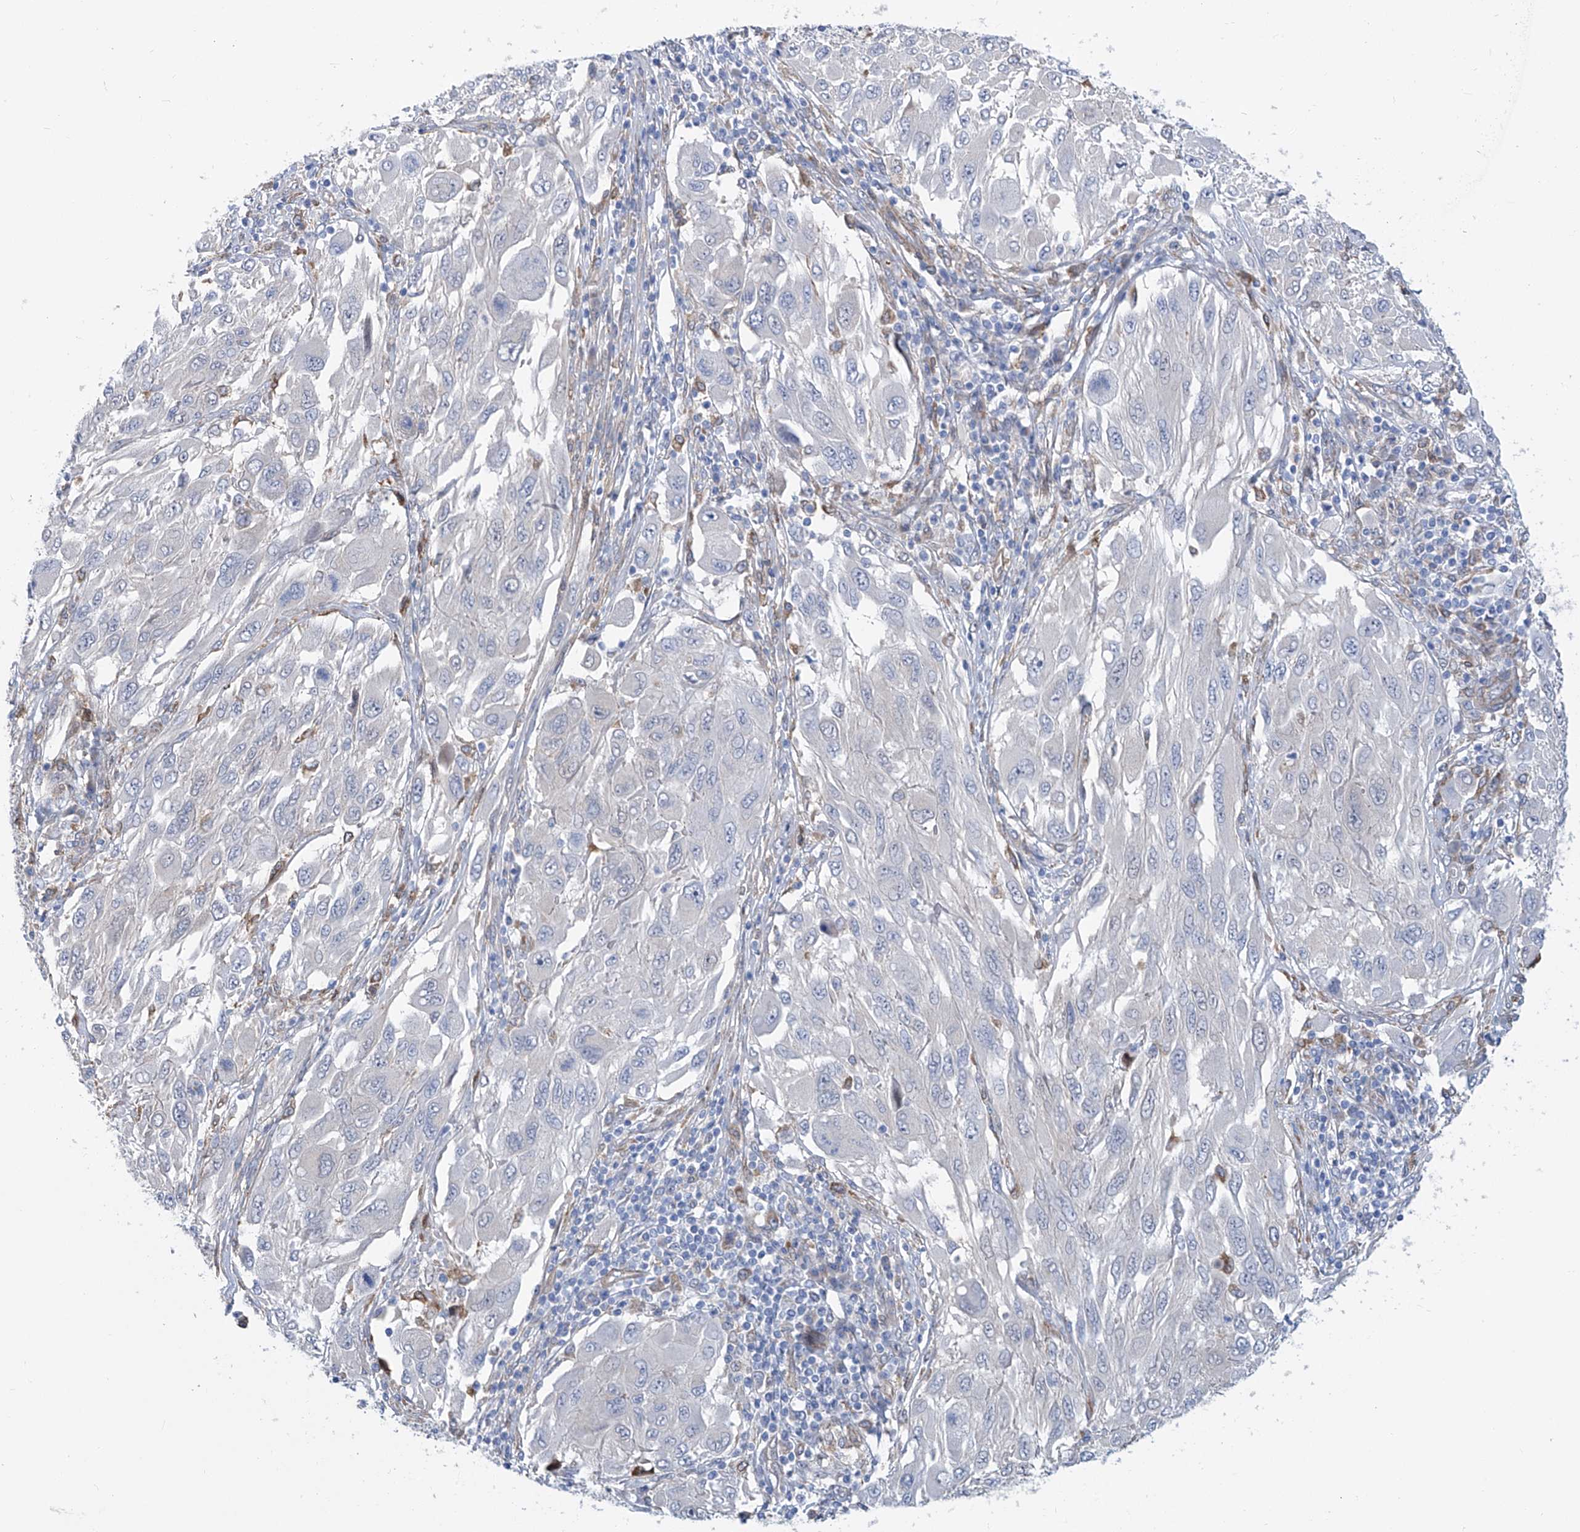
{"staining": {"intensity": "negative", "quantity": "none", "location": "none"}, "tissue": "melanoma", "cell_type": "Tumor cells", "image_type": "cancer", "snomed": [{"axis": "morphology", "description": "Malignant melanoma, NOS"}, {"axis": "topography", "description": "Skin"}], "caption": "Immunohistochemical staining of human melanoma displays no significant positivity in tumor cells. (DAB (3,3'-diaminobenzidine) immunohistochemistry visualized using brightfield microscopy, high magnification).", "gene": "TNN", "patient": {"sex": "female", "age": 91}}